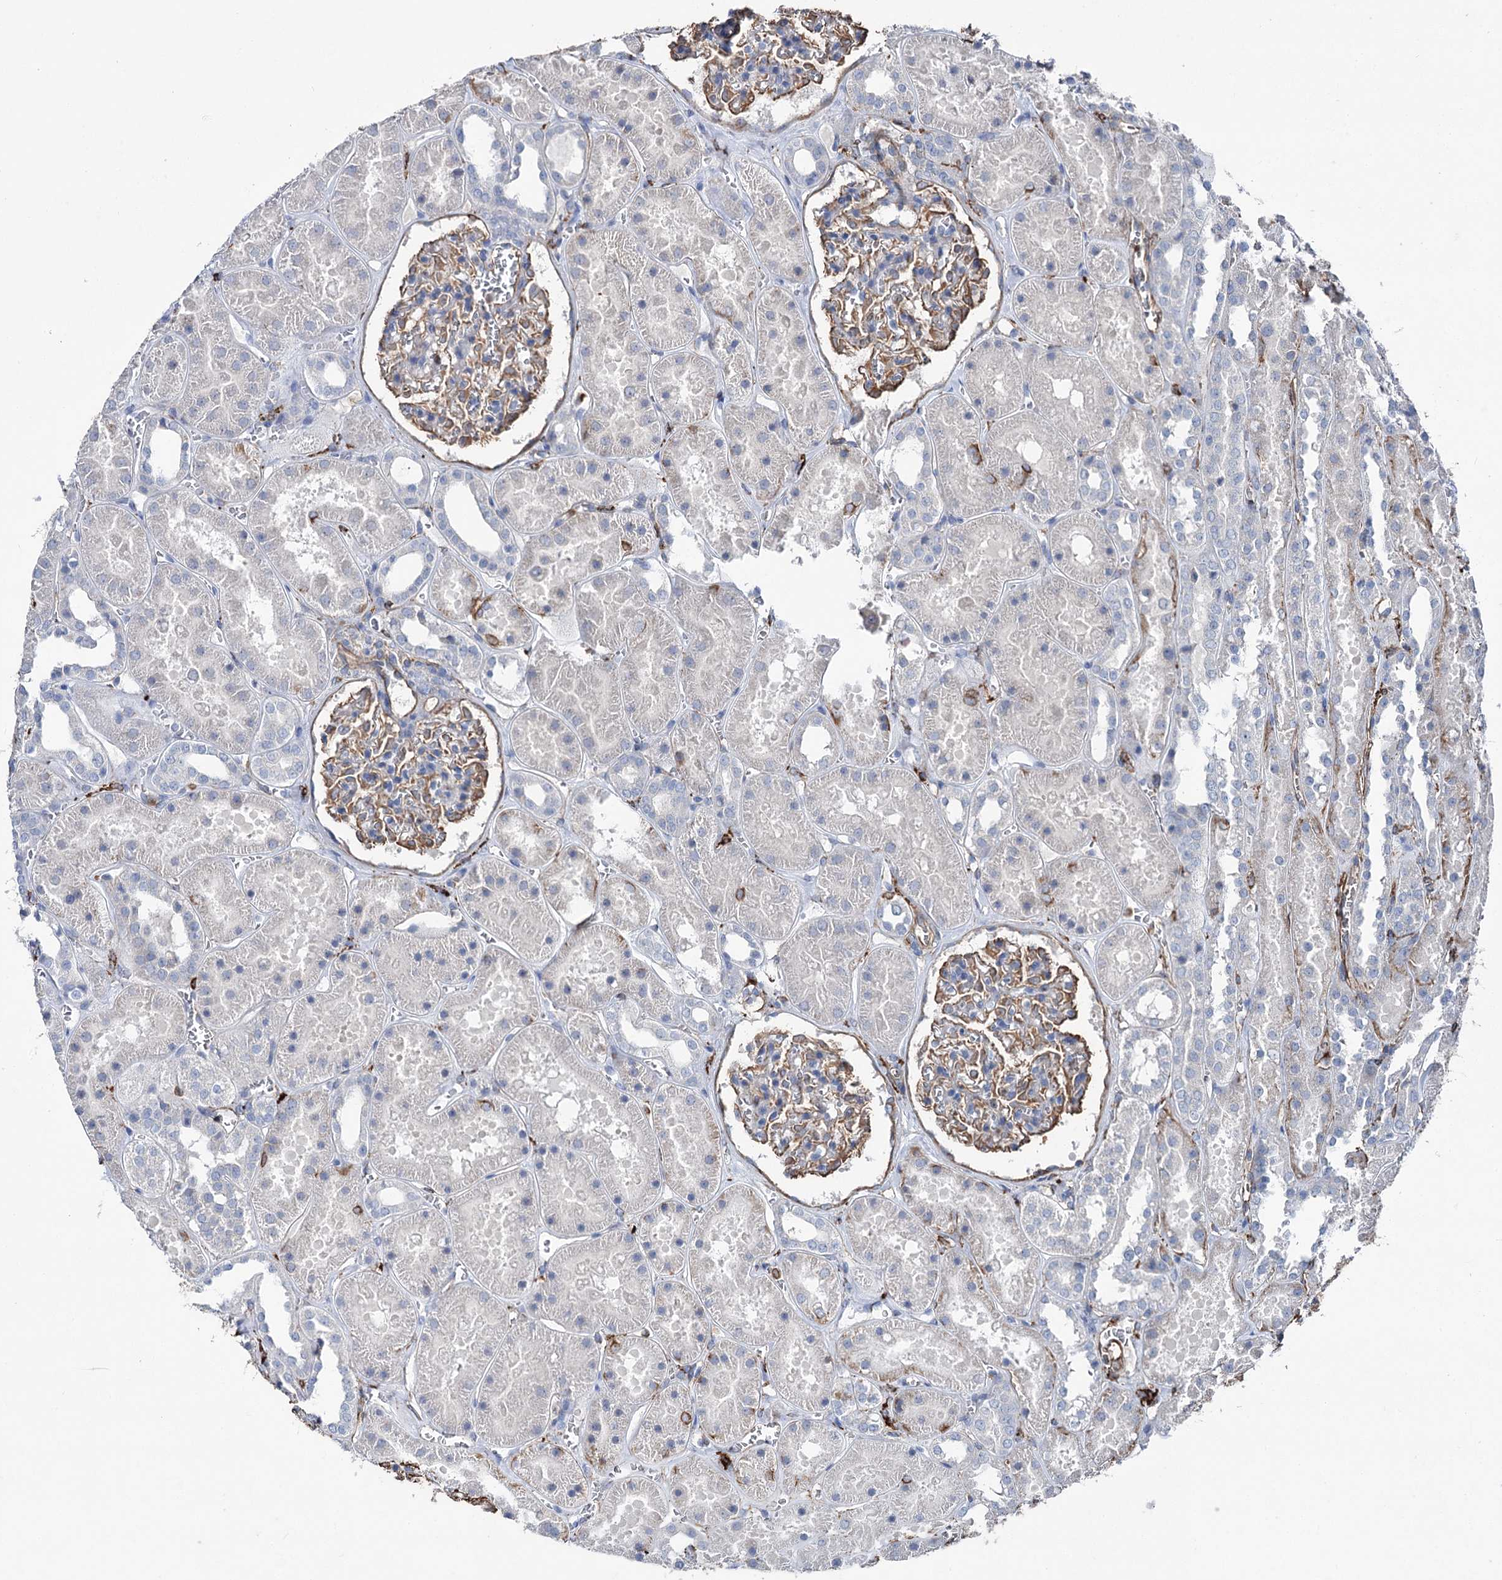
{"staining": {"intensity": "moderate", "quantity": "25%-75%", "location": "cytoplasmic/membranous"}, "tissue": "kidney", "cell_type": "Cells in glomeruli", "image_type": "normal", "snomed": [{"axis": "morphology", "description": "Normal tissue, NOS"}, {"axis": "topography", "description": "Kidney"}], "caption": "Human kidney stained with a brown dye displays moderate cytoplasmic/membranous positive positivity in about 25%-75% of cells in glomeruli.", "gene": "CLEC4M", "patient": {"sex": "female", "age": 41}}